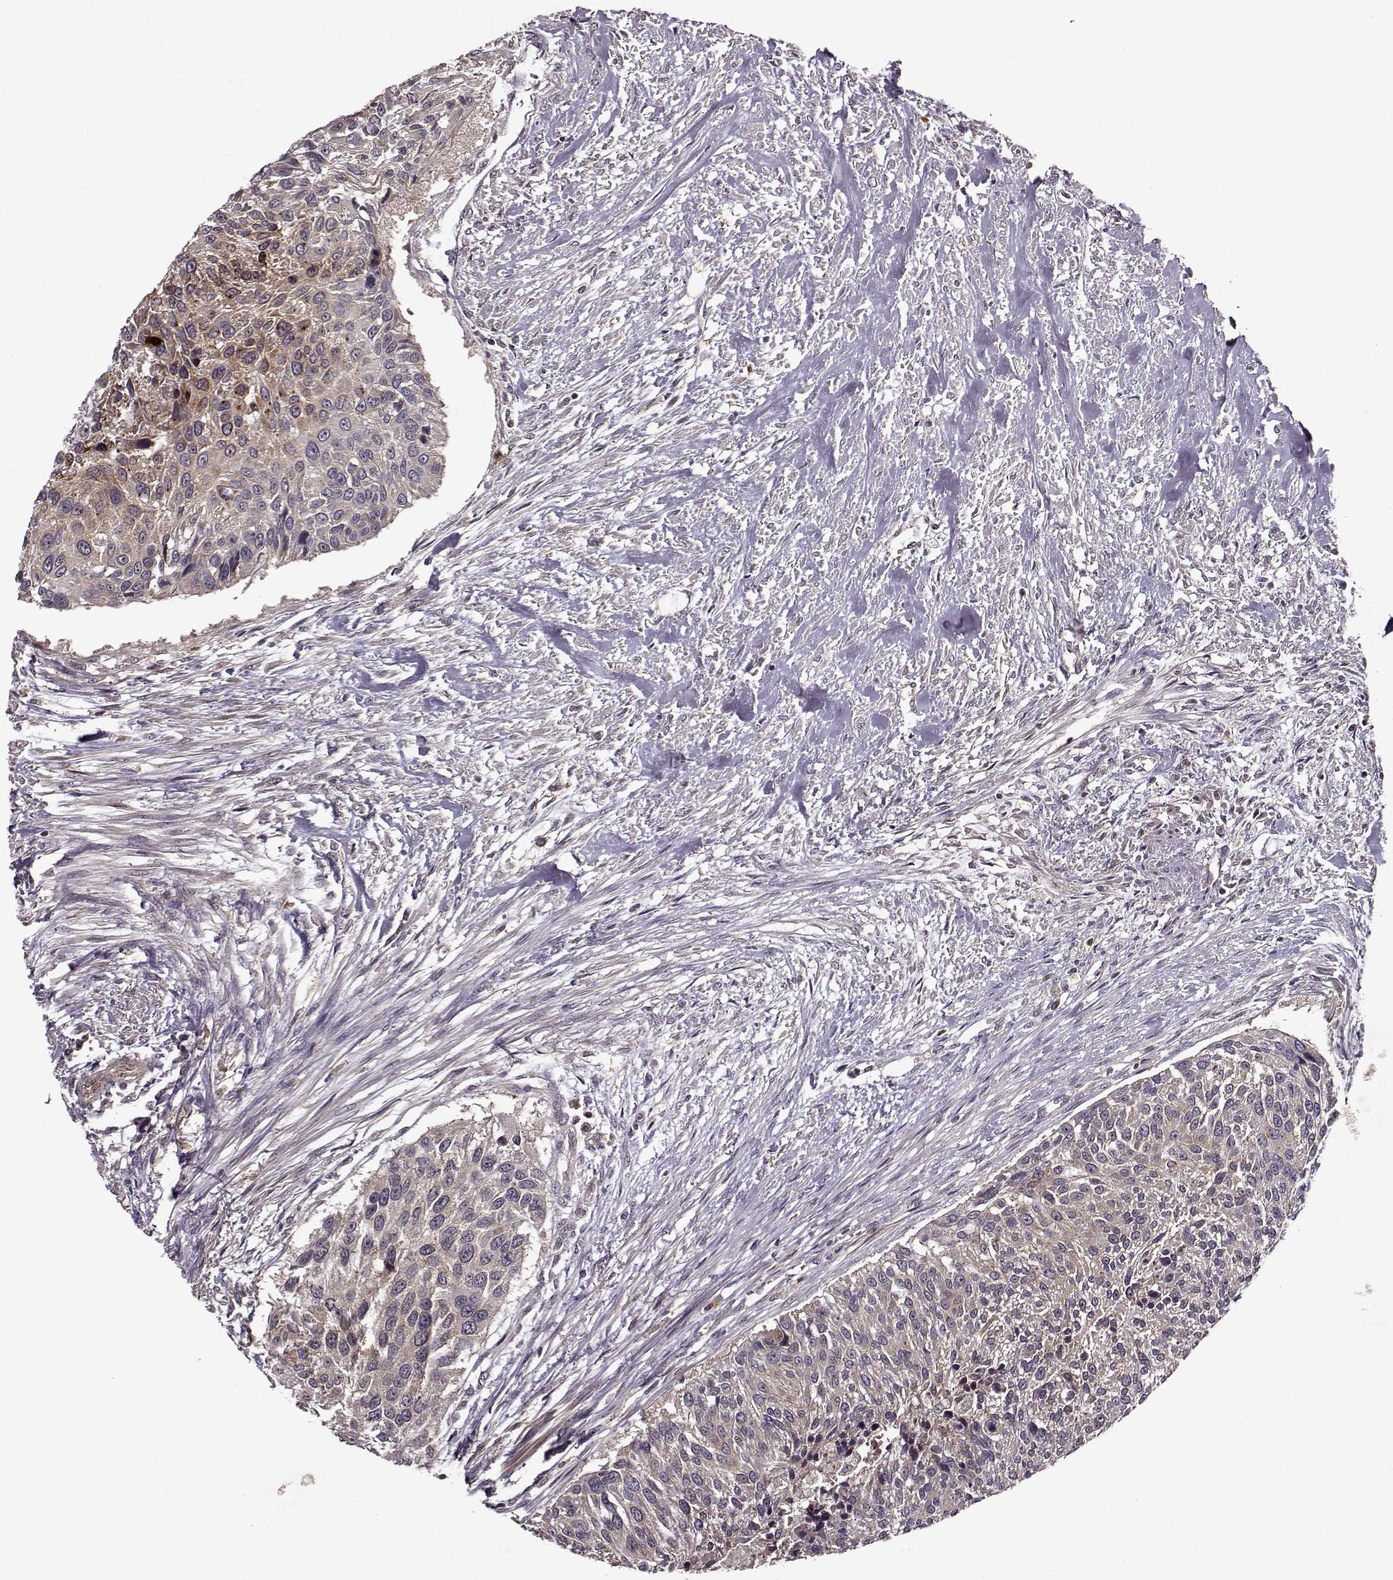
{"staining": {"intensity": "weak", "quantity": ">75%", "location": "cytoplasmic/membranous"}, "tissue": "urothelial cancer", "cell_type": "Tumor cells", "image_type": "cancer", "snomed": [{"axis": "morphology", "description": "Urothelial carcinoma, NOS"}, {"axis": "topography", "description": "Urinary bladder"}], "caption": "Urothelial cancer tissue reveals weak cytoplasmic/membranous positivity in approximately >75% of tumor cells, visualized by immunohistochemistry.", "gene": "IFRD2", "patient": {"sex": "male", "age": 55}}